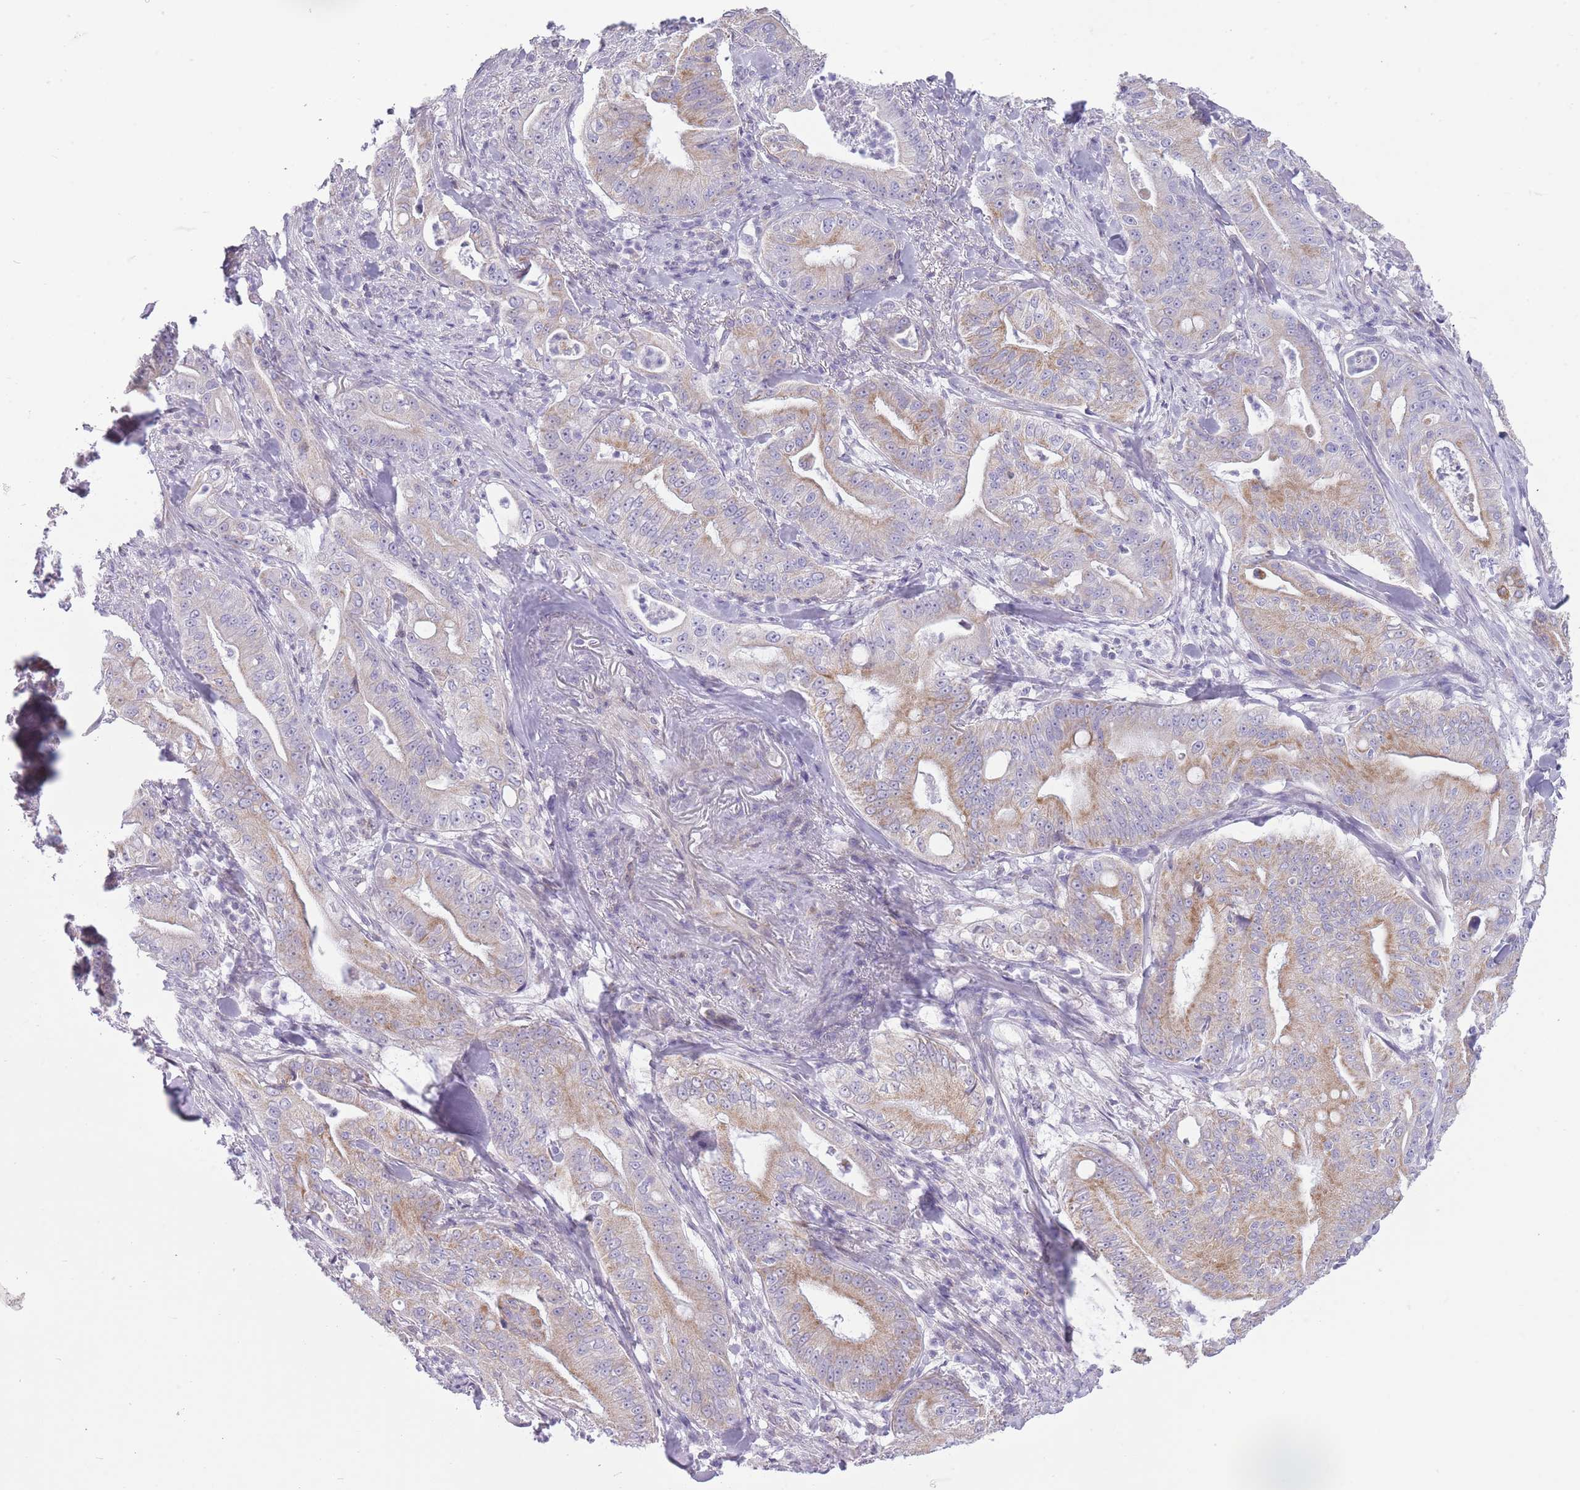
{"staining": {"intensity": "moderate", "quantity": "25%-75%", "location": "cytoplasmic/membranous"}, "tissue": "pancreatic cancer", "cell_type": "Tumor cells", "image_type": "cancer", "snomed": [{"axis": "morphology", "description": "Adenocarcinoma, NOS"}, {"axis": "topography", "description": "Pancreas"}], "caption": "Moderate cytoplasmic/membranous staining is identified in approximately 25%-75% of tumor cells in pancreatic cancer. The protein is shown in brown color, while the nuclei are stained blue.", "gene": "ZBTB24", "patient": {"sex": "male", "age": 71}}